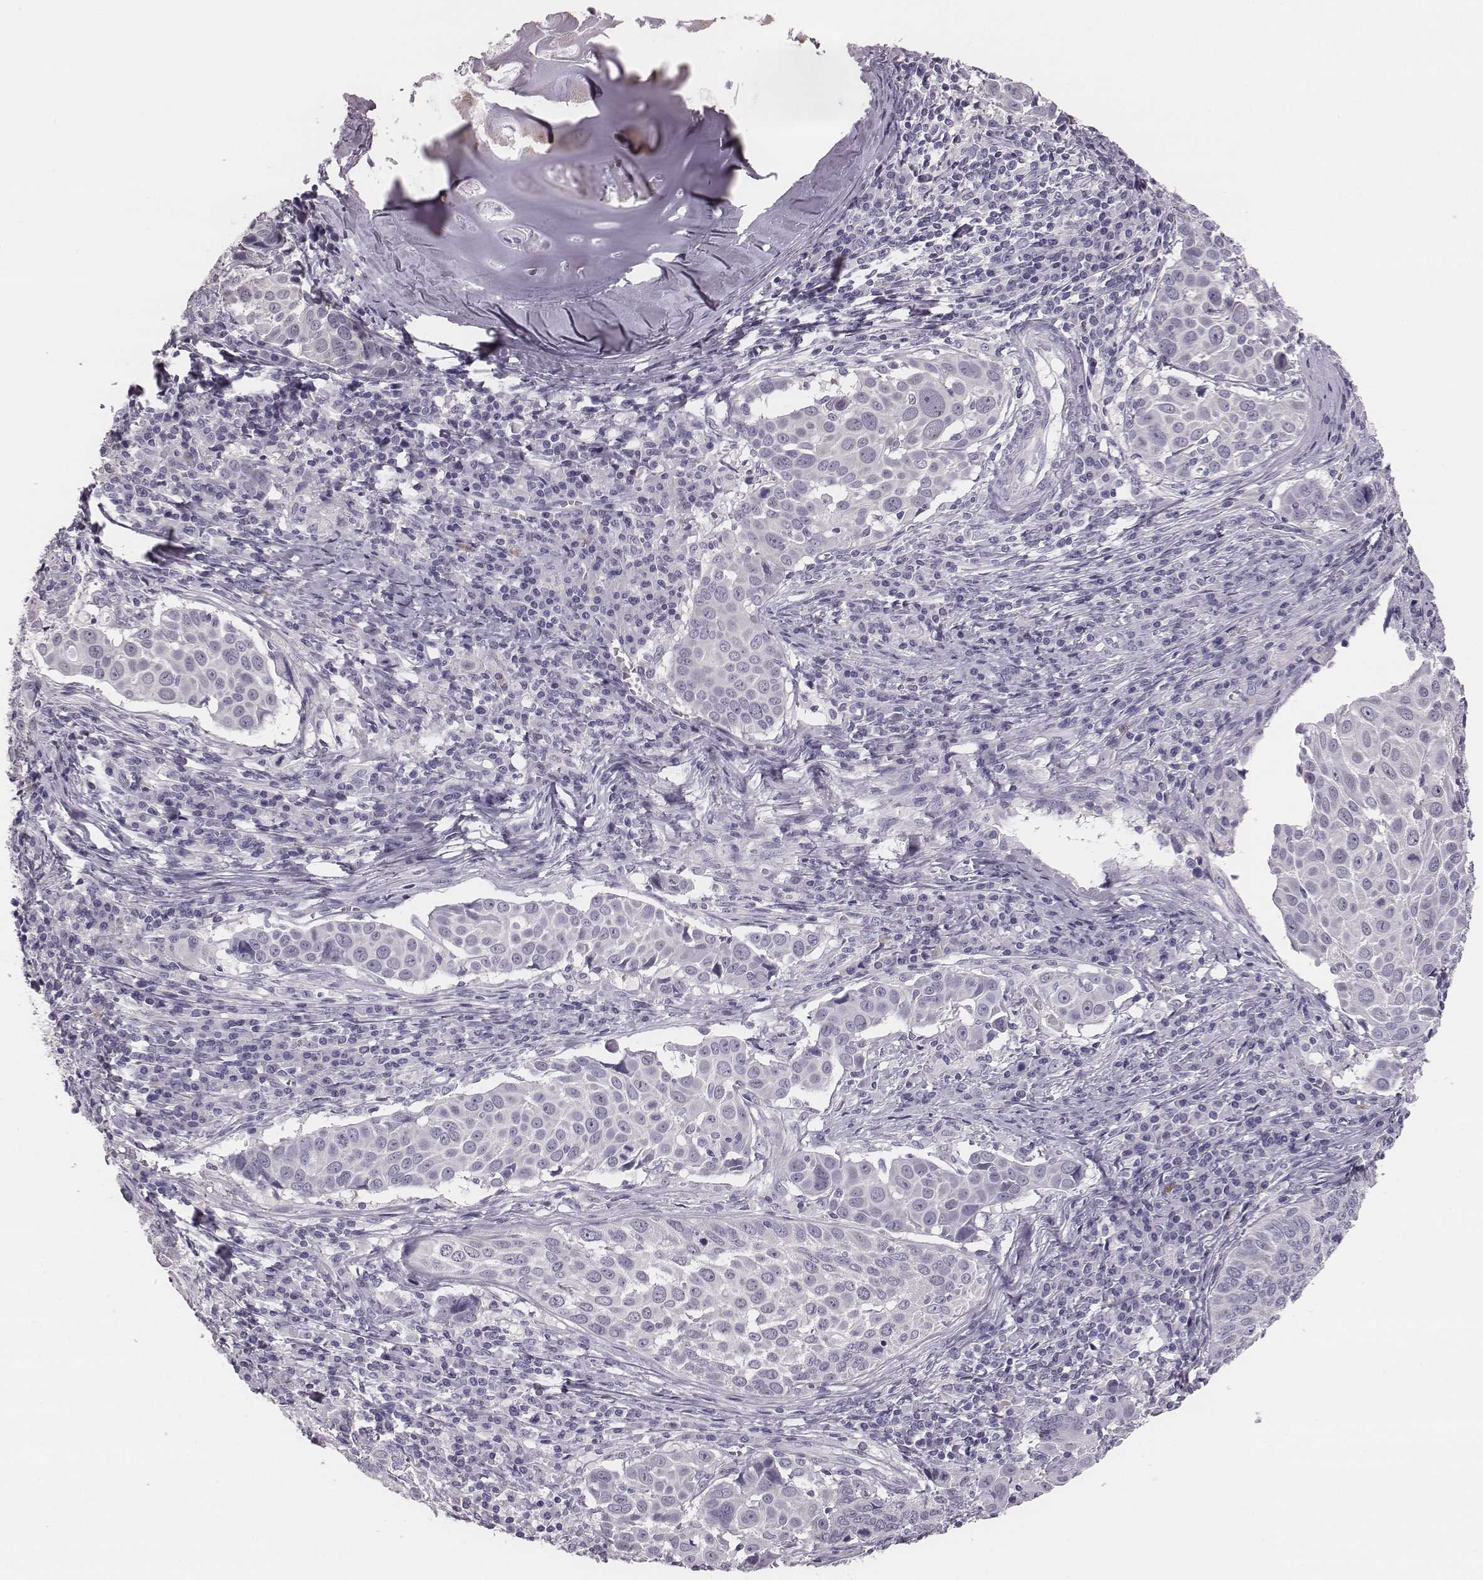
{"staining": {"intensity": "negative", "quantity": "none", "location": "none"}, "tissue": "lung cancer", "cell_type": "Tumor cells", "image_type": "cancer", "snomed": [{"axis": "morphology", "description": "Squamous cell carcinoma, NOS"}, {"axis": "topography", "description": "Lung"}], "caption": "There is no significant staining in tumor cells of squamous cell carcinoma (lung).", "gene": "CSH1", "patient": {"sex": "male", "age": 57}}